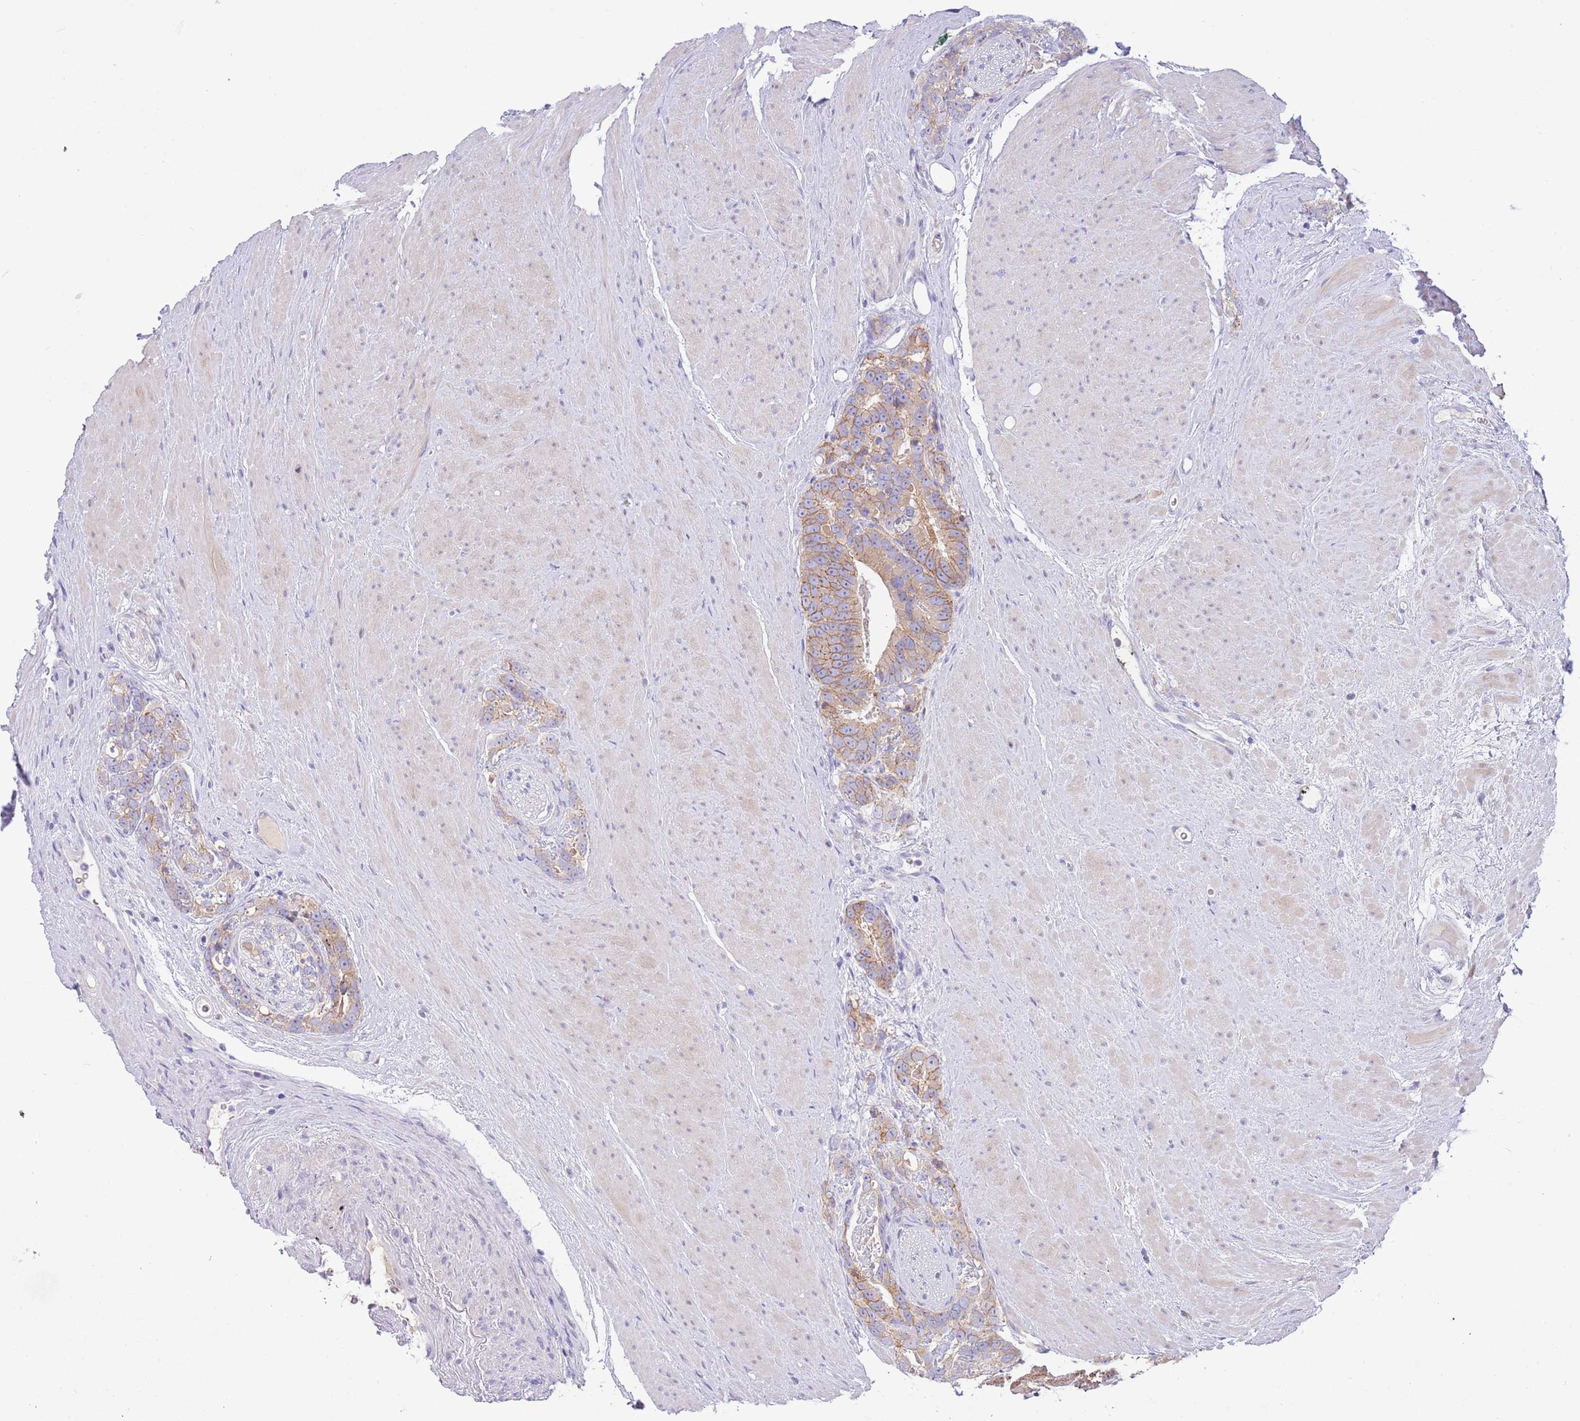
{"staining": {"intensity": "moderate", "quantity": ">75%", "location": "cytoplasmic/membranous"}, "tissue": "prostate cancer", "cell_type": "Tumor cells", "image_type": "cancer", "snomed": [{"axis": "morphology", "description": "Adenocarcinoma, High grade"}, {"axis": "topography", "description": "Prostate"}], "caption": "This image displays IHC staining of high-grade adenocarcinoma (prostate), with medium moderate cytoplasmic/membranous positivity in about >75% of tumor cells.", "gene": "DDHD1", "patient": {"sex": "male", "age": 74}}